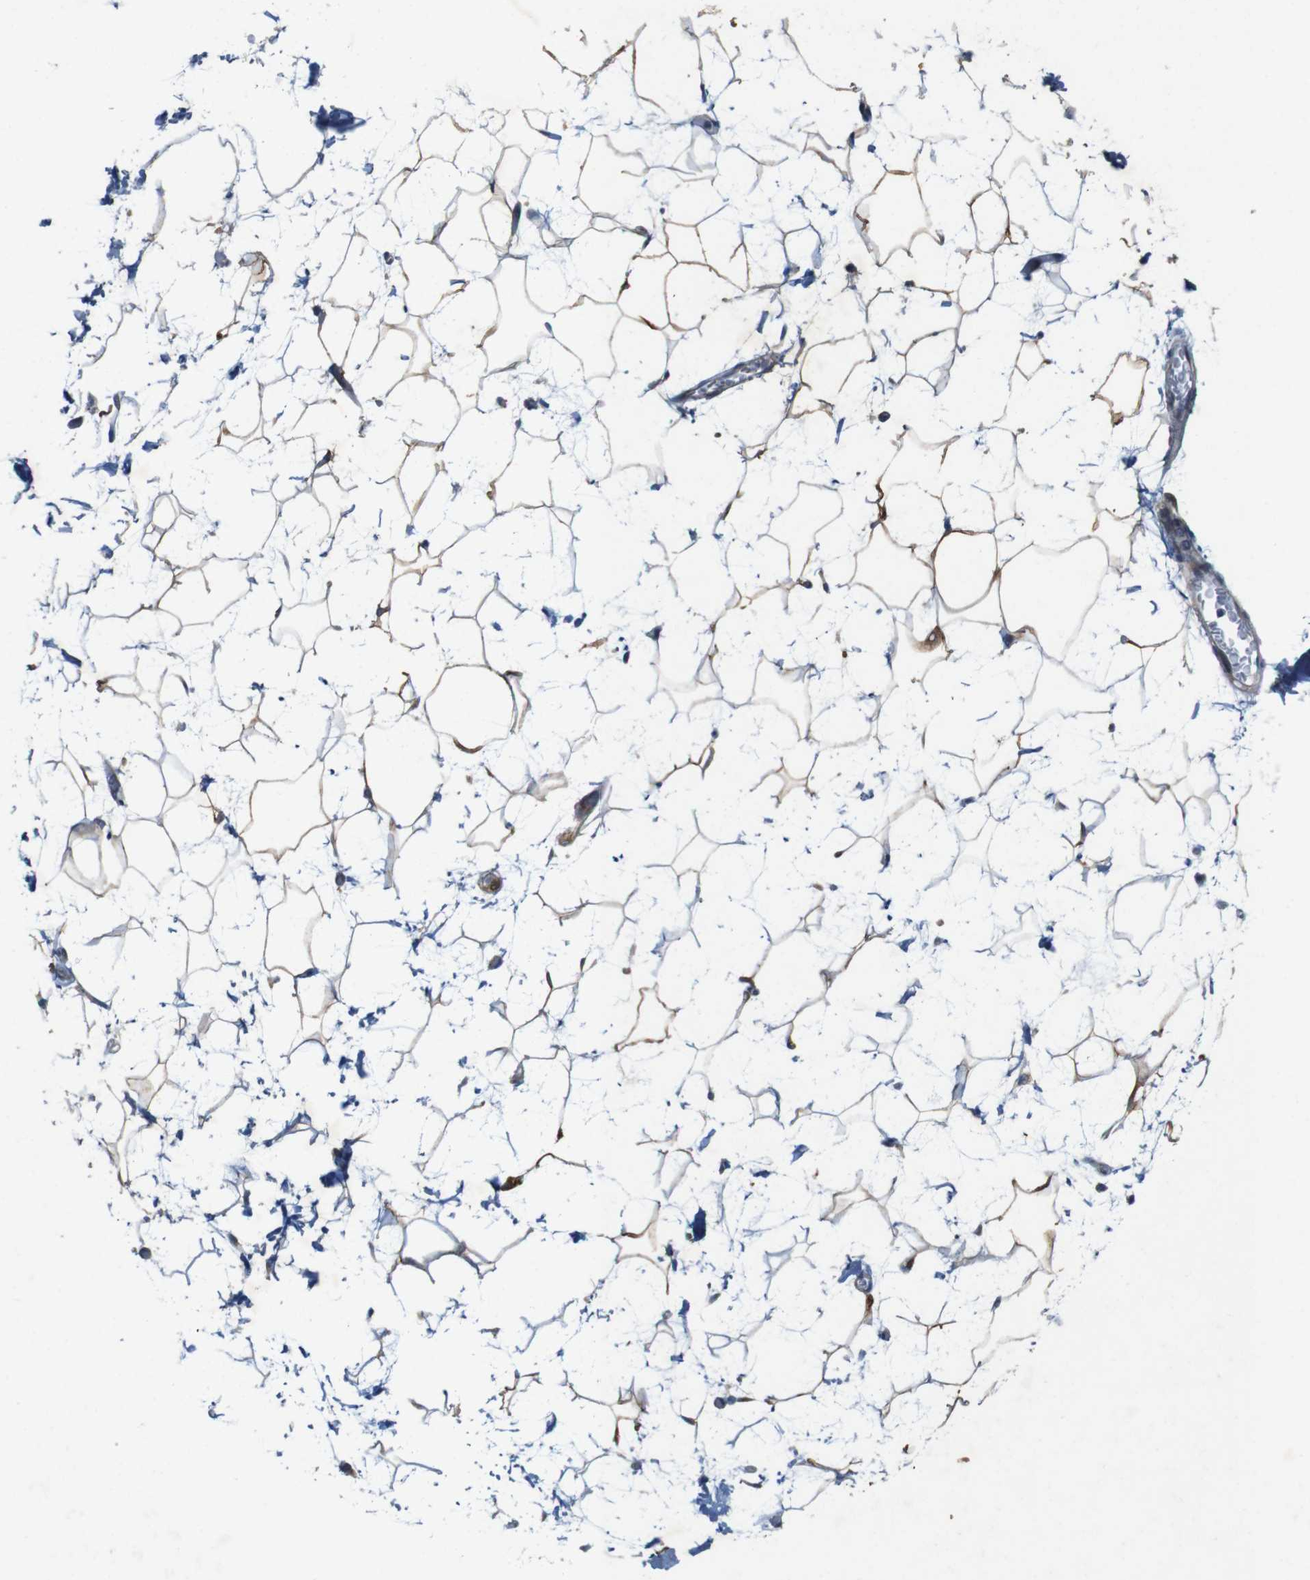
{"staining": {"intensity": "strong", "quantity": ">75%", "location": "cytoplasmic/membranous"}, "tissue": "adipose tissue", "cell_type": "Adipocytes", "image_type": "normal", "snomed": [{"axis": "morphology", "description": "Normal tissue, NOS"}, {"axis": "topography", "description": "Soft tissue"}], "caption": "A brown stain labels strong cytoplasmic/membranous expression of a protein in adipocytes of benign human adipose tissue. The protein of interest is shown in brown color, while the nuclei are stained blue.", "gene": "SIGLEC8", "patient": {"sex": "male", "age": 72}}